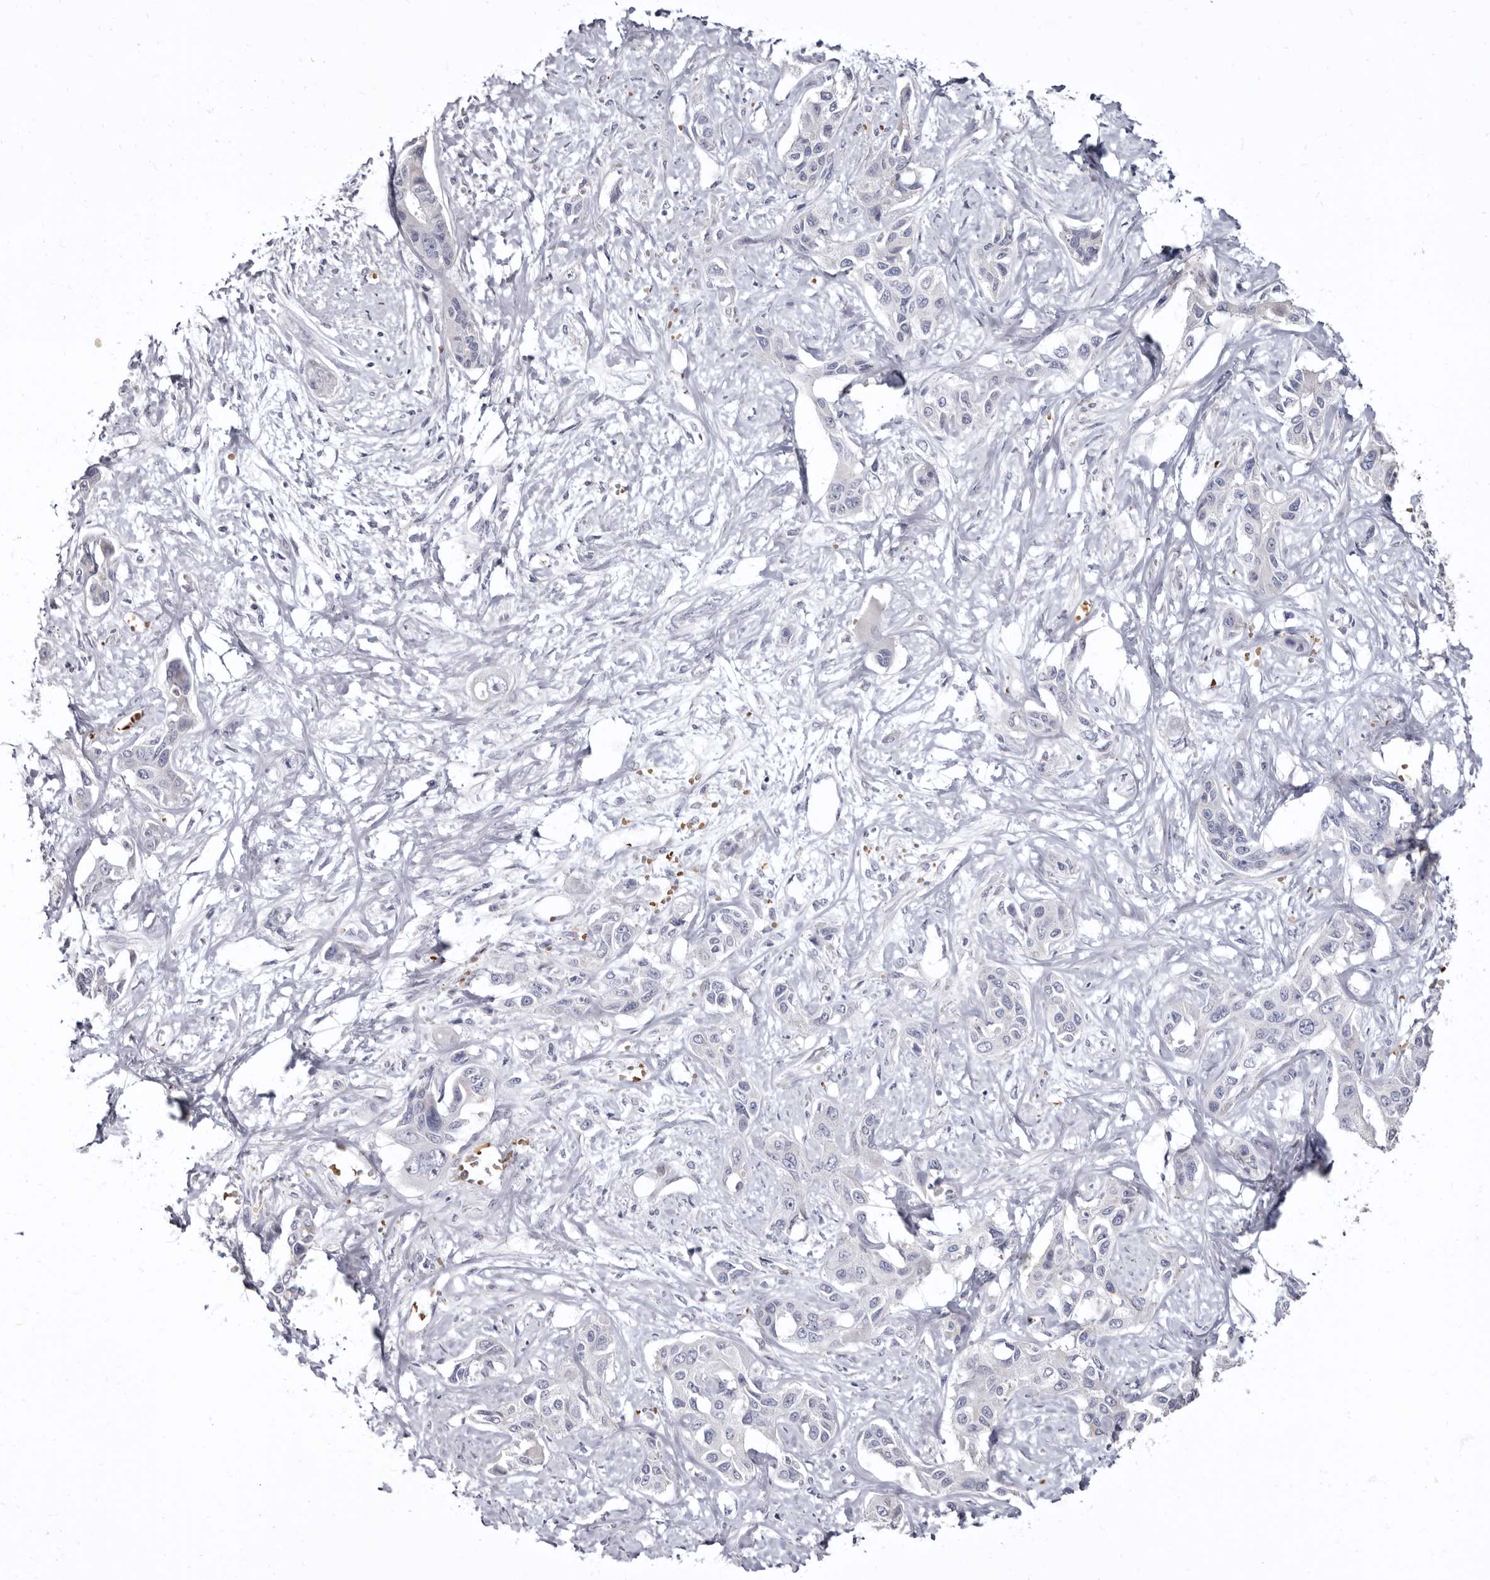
{"staining": {"intensity": "negative", "quantity": "none", "location": "none"}, "tissue": "liver cancer", "cell_type": "Tumor cells", "image_type": "cancer", "snomed": [{"axis": "morphology", "description": "Cholangiocarcinoma"}, {"axis": "topography", "description": "Liver"}], "caption": "The photomicrograph demonstrates no staining of tumor cells in liver cancer. (DAB (3,3'-diaminobenzidine) immunohistochemistry (IHC) with hematoxylin counter stain).", "gene": "AIDA", "patient": {"sex": "male", "age": 59}}